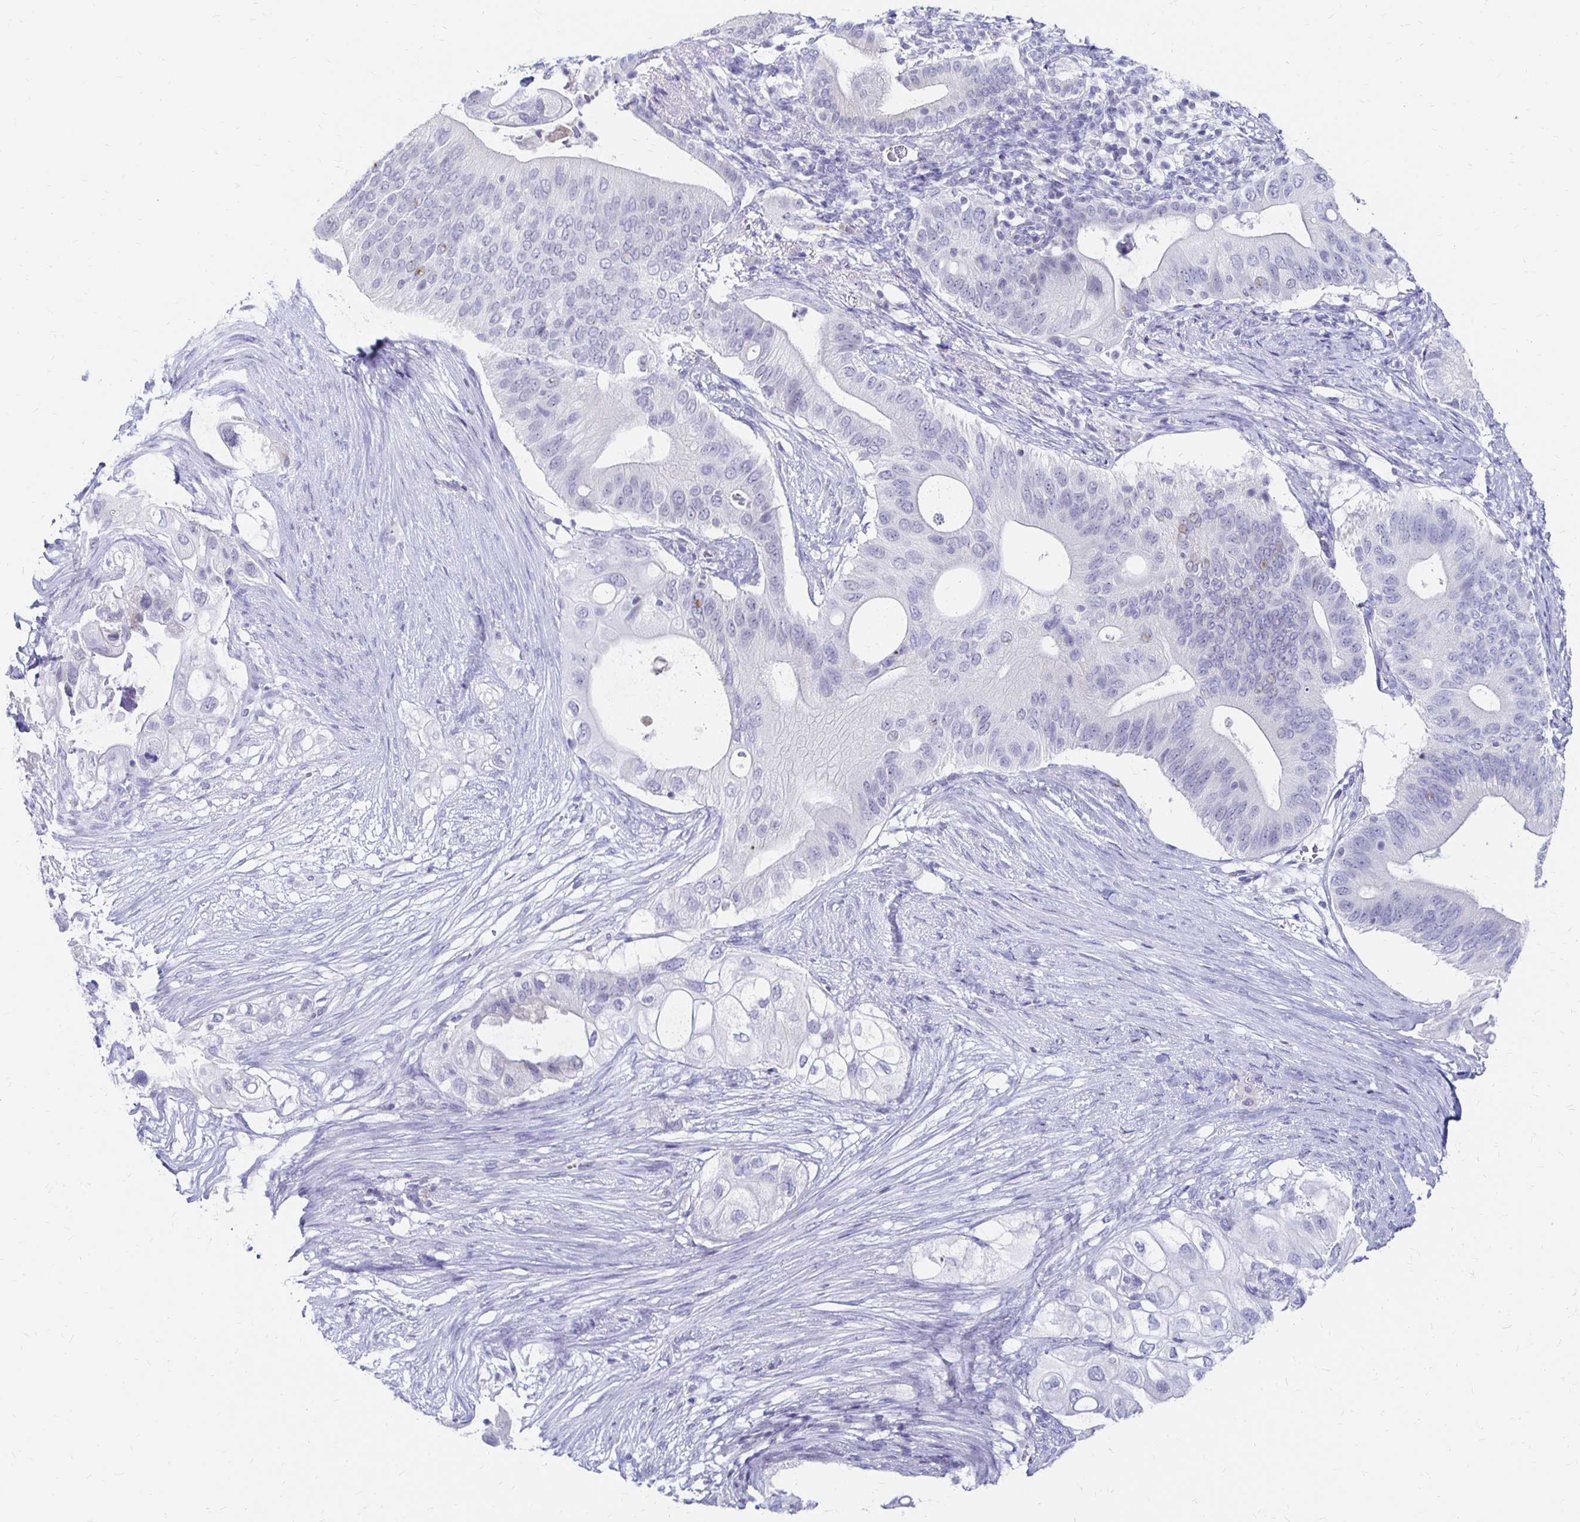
{"staining": {"intensity": "negative", "quantity": "none", "location": "none"}, "tissue": "pancreatic cancer", "cell_type": "Tumor cells", "image_type": "cancer", "snomed": [{"axis": "morphology", "description": "Adenocarcinoma, NOS"}, {"axis": "topography", "description": "Pancreas"}], "caption": "This is a histopathology image of immunohistochemistry (IHC) staining of pancreatic cancer (adenocarcinoma), which shows no expression in tumor cells.", "gene": "SYT2", "patient": {"sex": "female", "age": 72}}